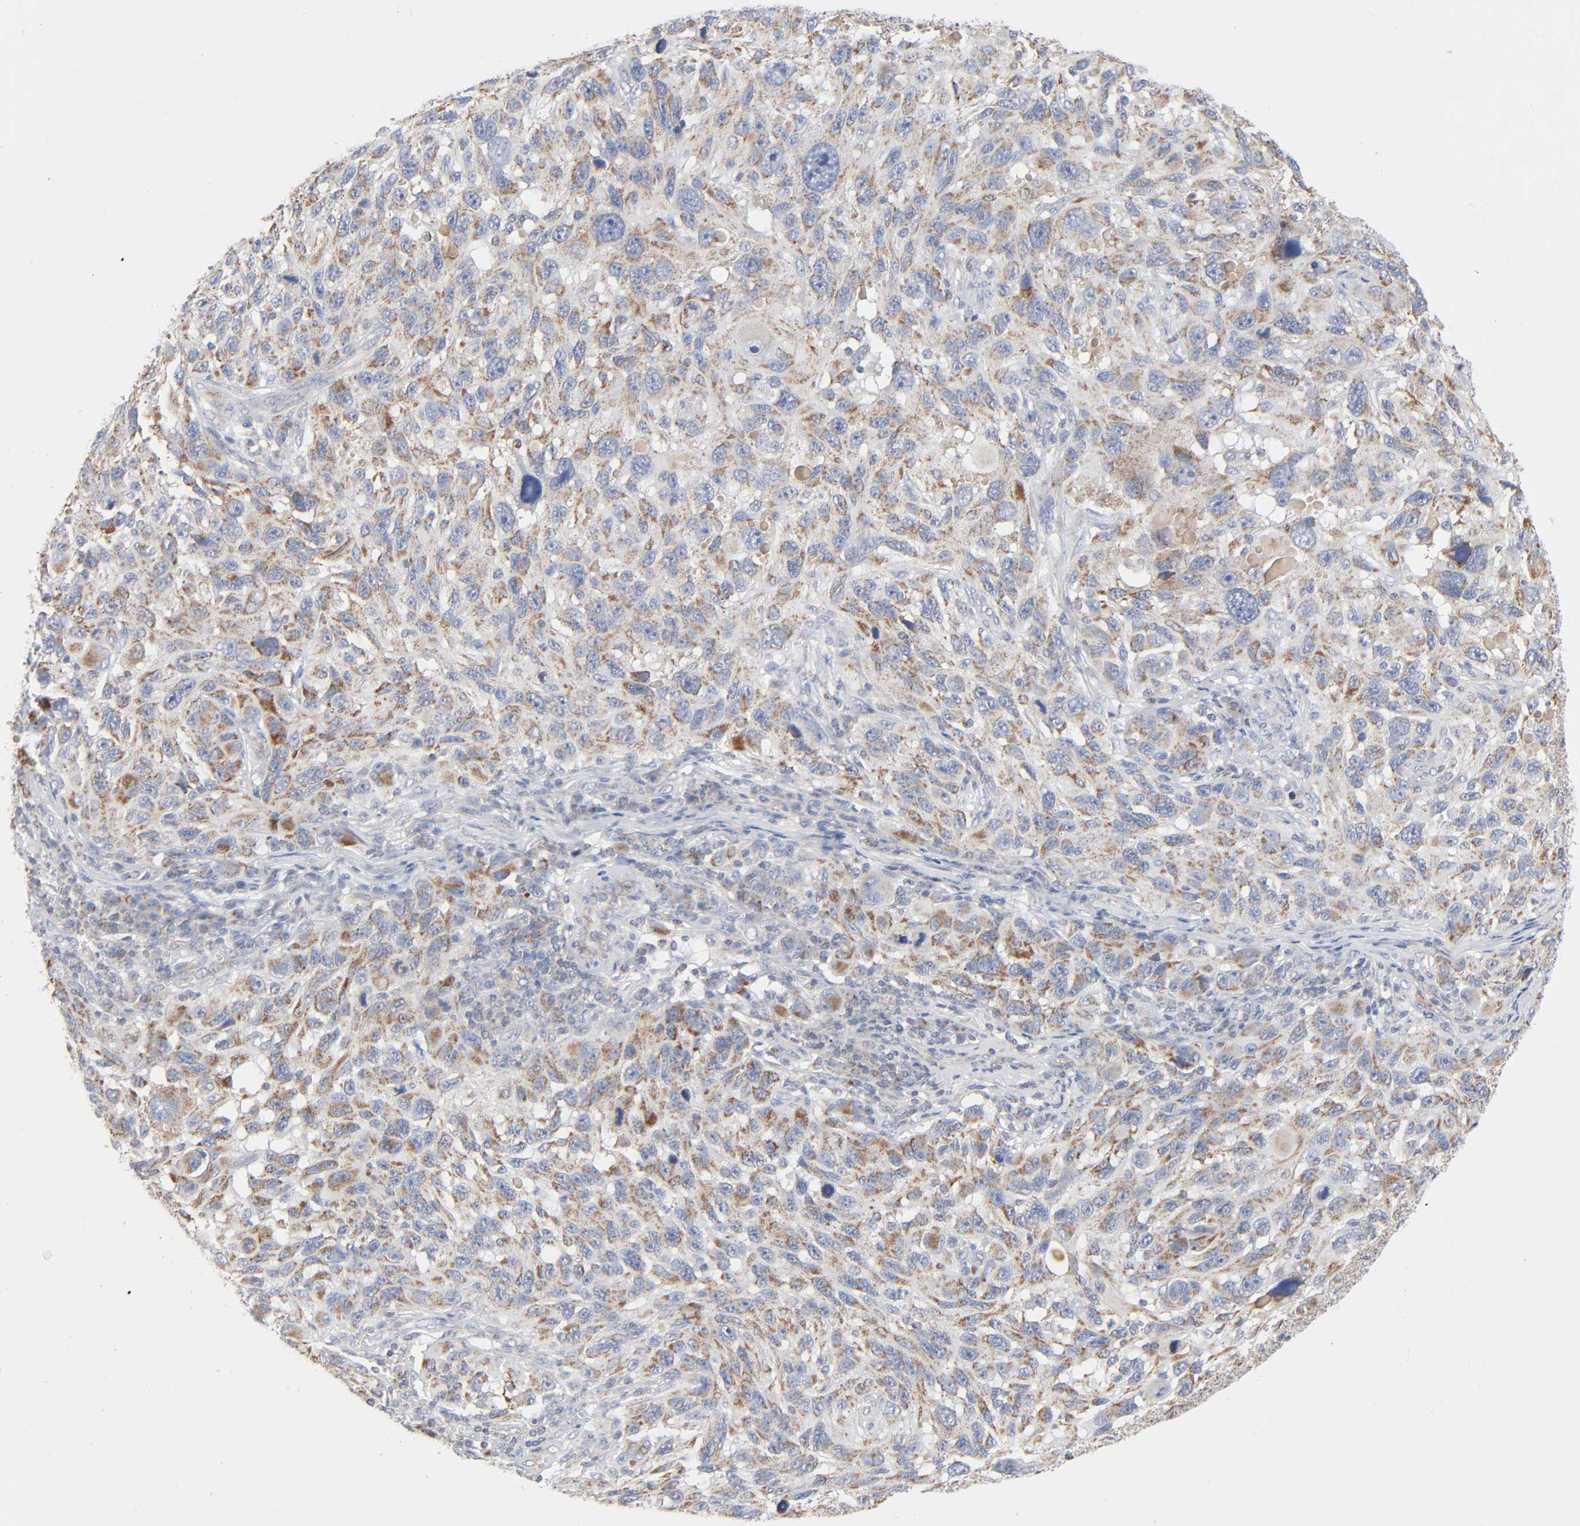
{"staining": {"intensity": "moderate", "quantity": ">75%", "location": "cytoplasmic/membranous"}, "tissue": "melanoma", "cell_type": "Tumor cells", "image_type": "cancer", "snomed": [{"axis": "morphology", "description": "Malignant melanoma, NOS"}, {"axis": "topography", "description": "Skin"}], "caption": "DAB immunohistochemical staining of malignant melanoma demonstrates moderate cytoplasmic/membranous protein positivity in approximately >75% of tumor cells.", "gene": "SYT16", "patient": {"sex": "male", "age": 53}}